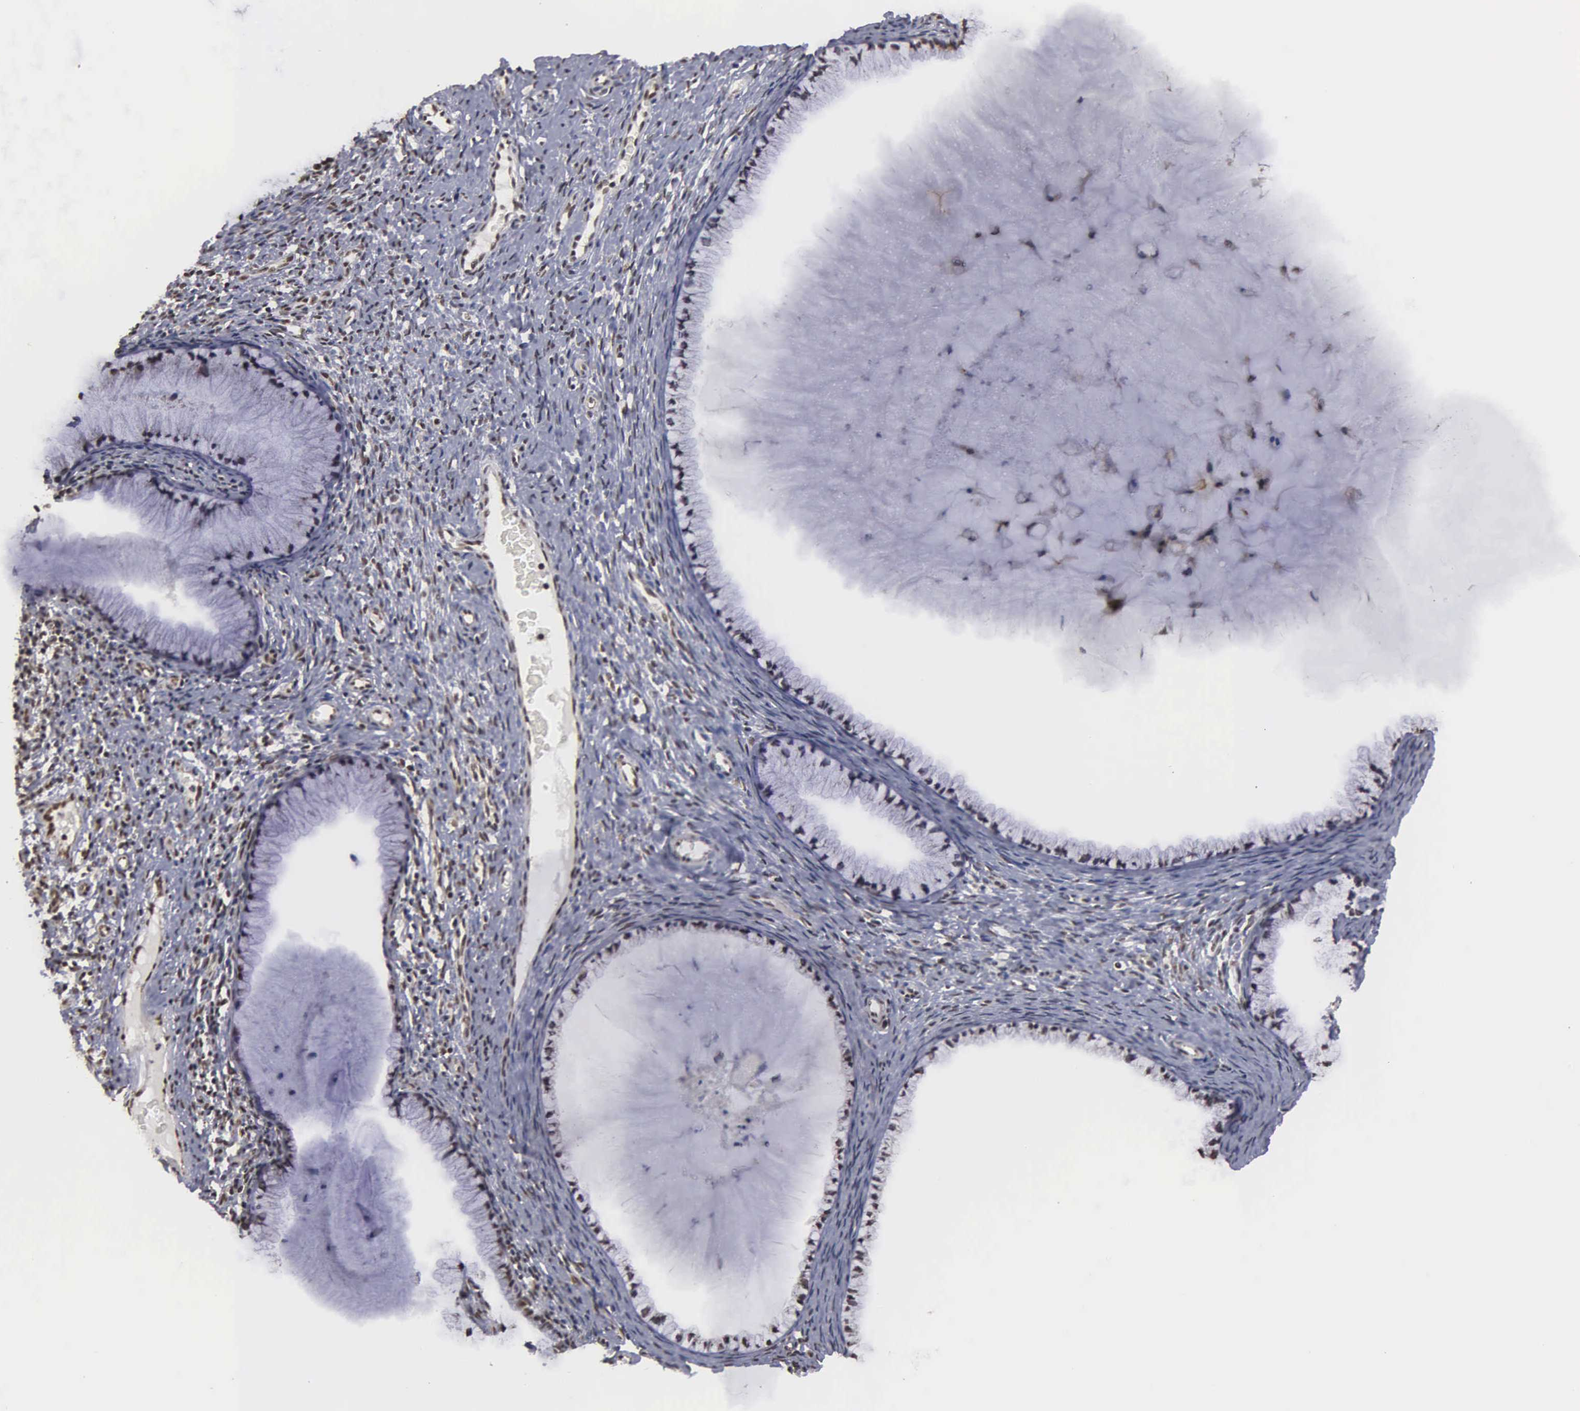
{"staining": {"intensity": "moderate", "quantity": ">75%", "location": "nuclear"}, "tissue": "cervix", "cell_type": "Glandular cells", "image_type": "normal", "snomed": [{"axis": "morphology", "description": "Normal tissue, NOS"}, {"axis": "topography", "description": "Cervix"}], "caption": "A histopathology image showing moderate nuclear expression in about >75% of glandular cells in normal cervix, as visualized by brown immunohistochemical staining.", "gene": "GTF2A1", "patient": {"sex": "female", "age": 70}}